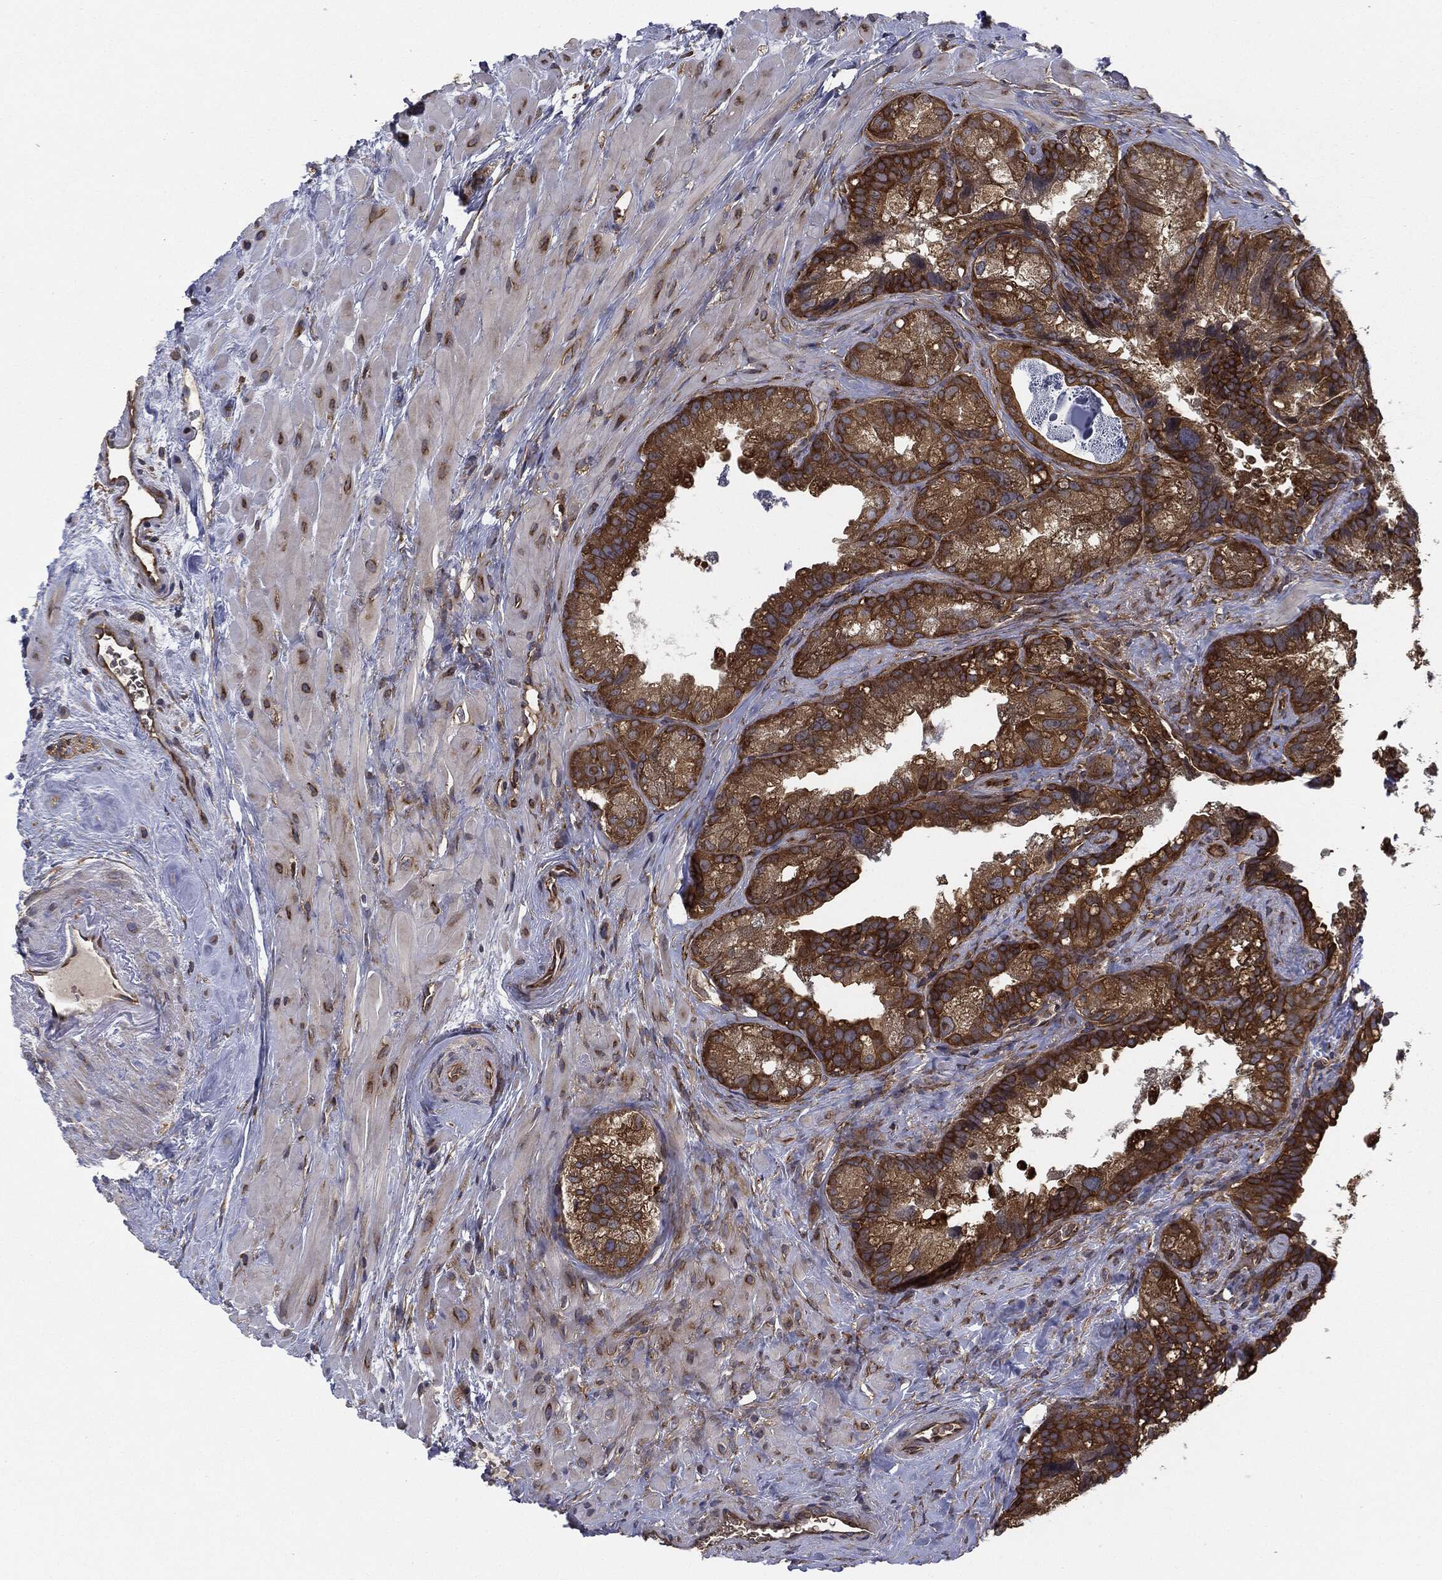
{"staining": {"intensity": "strong", "quantity": ">75%", "location": "cytoplasmic/membranous"}, "tissue": "seminal vesicle", "cell_type": "Glandular cells", "image_type": "normal", "snomed": [{"axis": "morphology", "description": "Normal tissue, NOS"}, {"axis": "topography", "description": "Seminal veicle"}], "caption": "High-magnification brightfield microscopy of unremarkable seminal vesicle stained with DAB (brown) and counterstained with hematoxylin (blue). glandular cells exhibit strong cytoplasmic/membranous expression is appreciated in approximately>75% of cells. The staining was performed using DAB (3,3'-diaminobenzidine) to visualize the protein expression in brown, while the nuclei were stained in blue with hematoxylin (Magnification: 20x).", "gene": "EIF2AK2", "patient": {"sex": "male", "age": 72}}